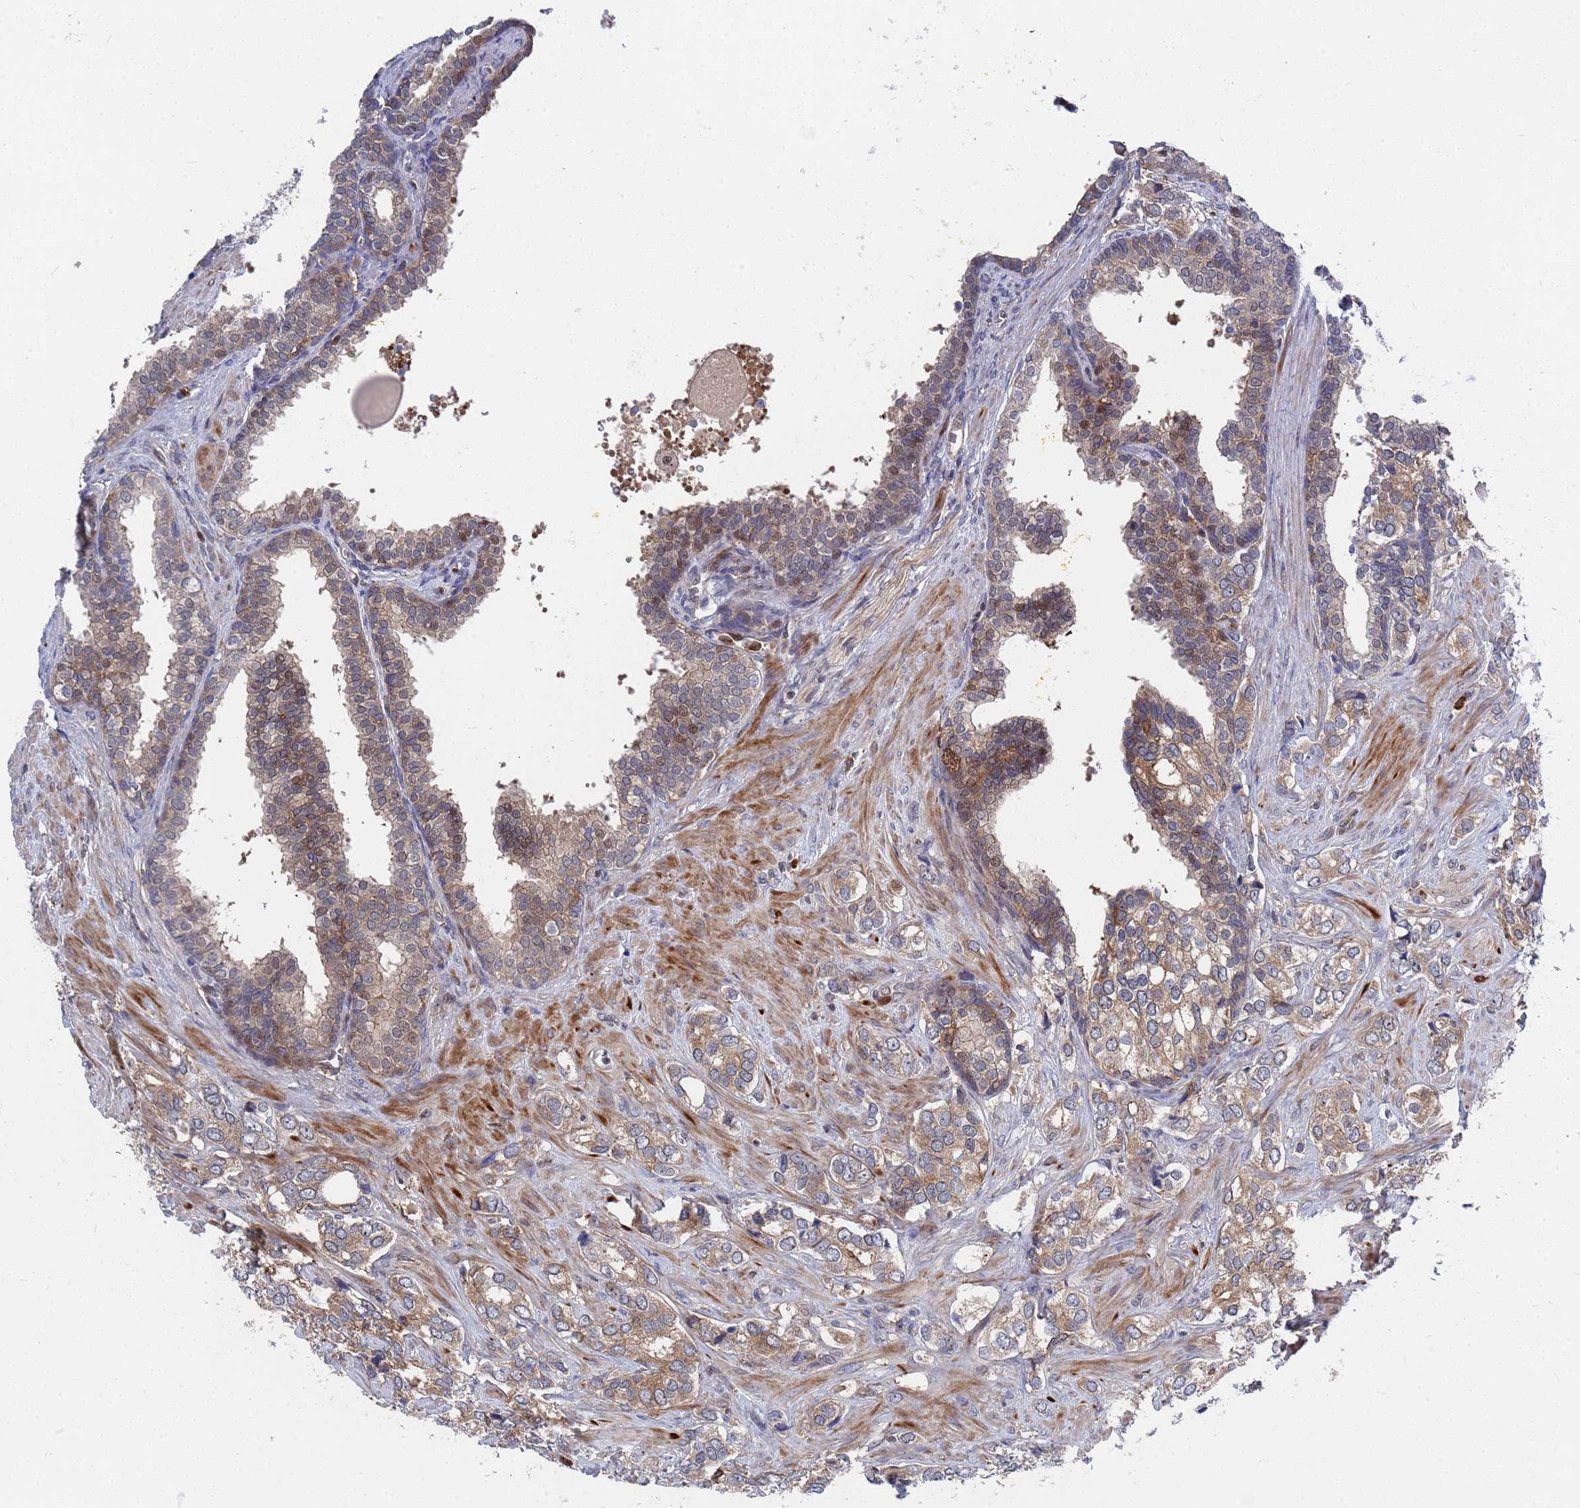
{"staining": {"intensity": "moderate", "quantity": ">75%", "location": "cytoplasmic/membranous"}, "tissue": "prostate cancer", "cell_type": "Tumor cells", "image_type": "cancer", "snomed": [{"axis": "morphology", "description": "Adenocarcinoma, High grade"}, {"axis": "topography", "description": "Prostate"}], "caption": "A photomicrograph showing moderate cytoplasmic/membranous expression in about >75% of tumor cells in high-grade adenocarcinoma (prostate), as visualized by brown immunohistochemical staining.", "gene": "TMBIM6", "patient": {"sex": "male", "age": 66}}